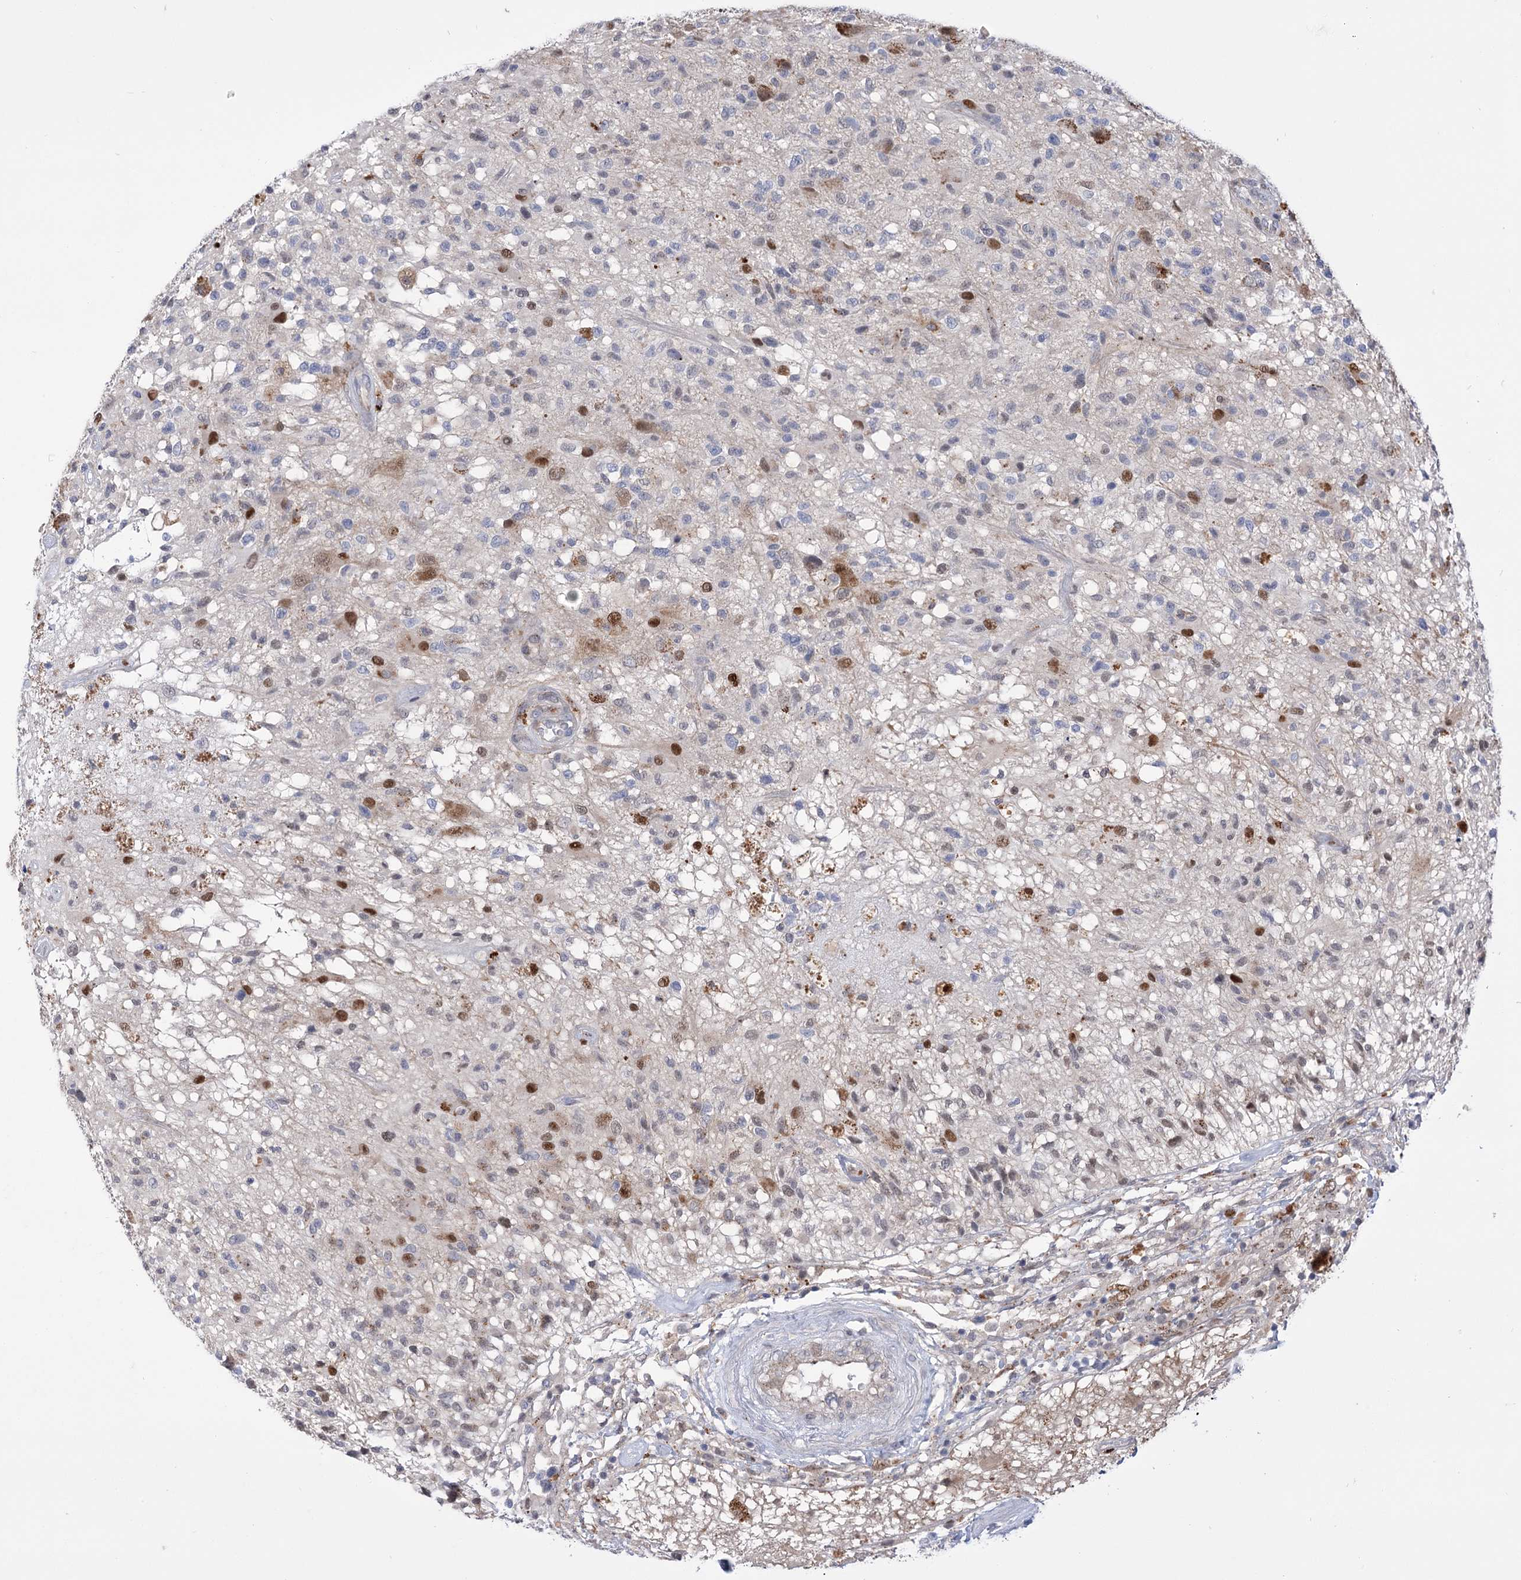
{"staining": {"intensity": "negative", "quantity": "none", "location": "none"}, "tissue": "glioma", "cell_type": "Tumor cells", "image_type": "cancer", "snomed": [{"axis": "morphology", "description": "Glioma, malignant, High grade"}, {"axis": "morphology", "description": "Glioblastoma, NOS"}, {"axis": "topography", "description": "Brain"}], "caption": "Photomicrograph shows no significant protein positivity in tumor cells of glioma.", "gene": "SIAE", "patient": {"sex": "male", "age": 60}}